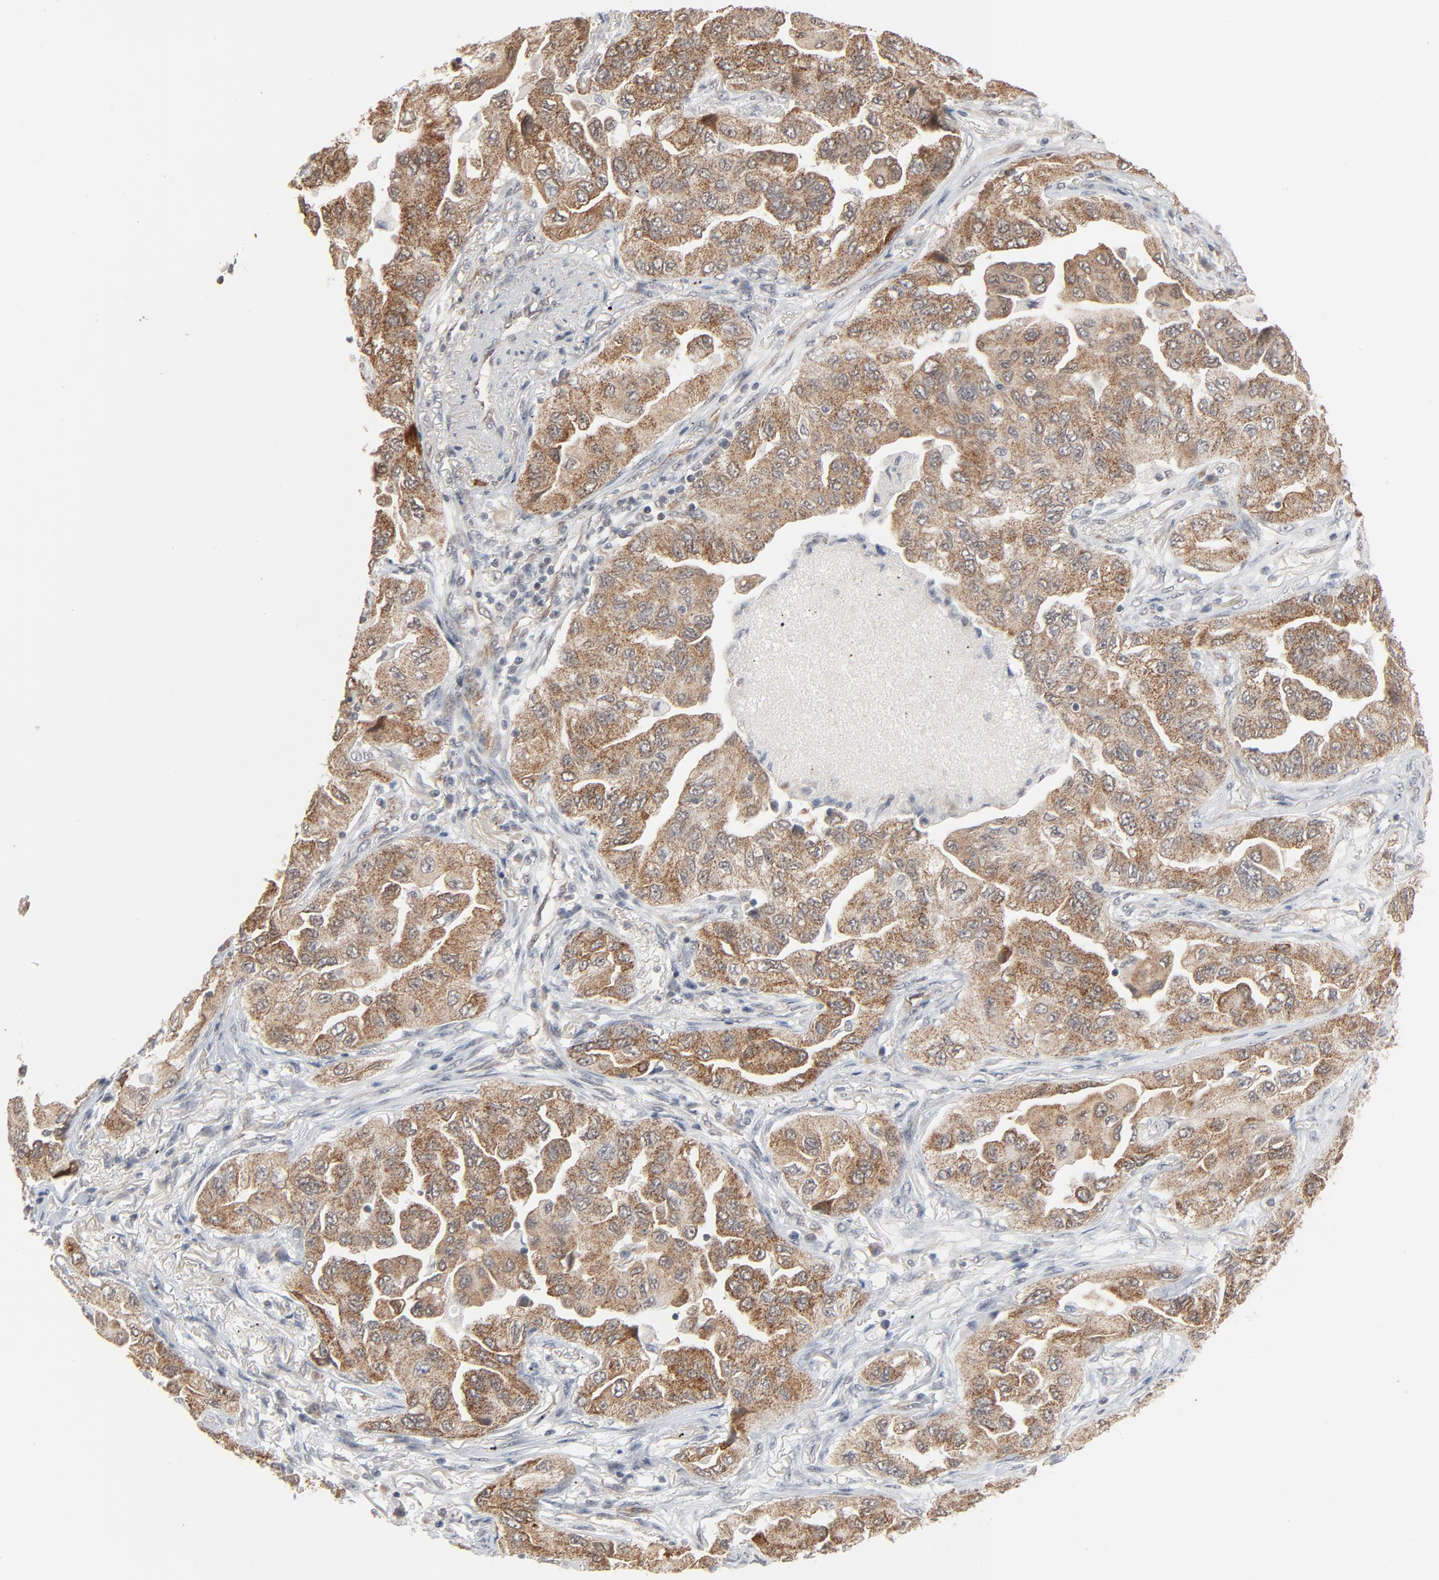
{"staining": {"intensity": "moderate", "quantity": "25%-75%", "location": "cytoplasmic/membranous"}, "tissue": "lung cancer", "cell_type": "Tumor cells", "image_type": "cancer", "snomed": [{"axis": "morphology", "description": "Adenocarcinoma, NOS"}, {"axis": "topography", "description": "Lung"}], "caption": "IHC of human lung adenocarcinoma reveals medium levels of moderate cytoplasmic/membranous positivity in about 25%-75% of tumor cells.", "gene": "ITPR3", "patient": {"sex": "female", "age": 65}}